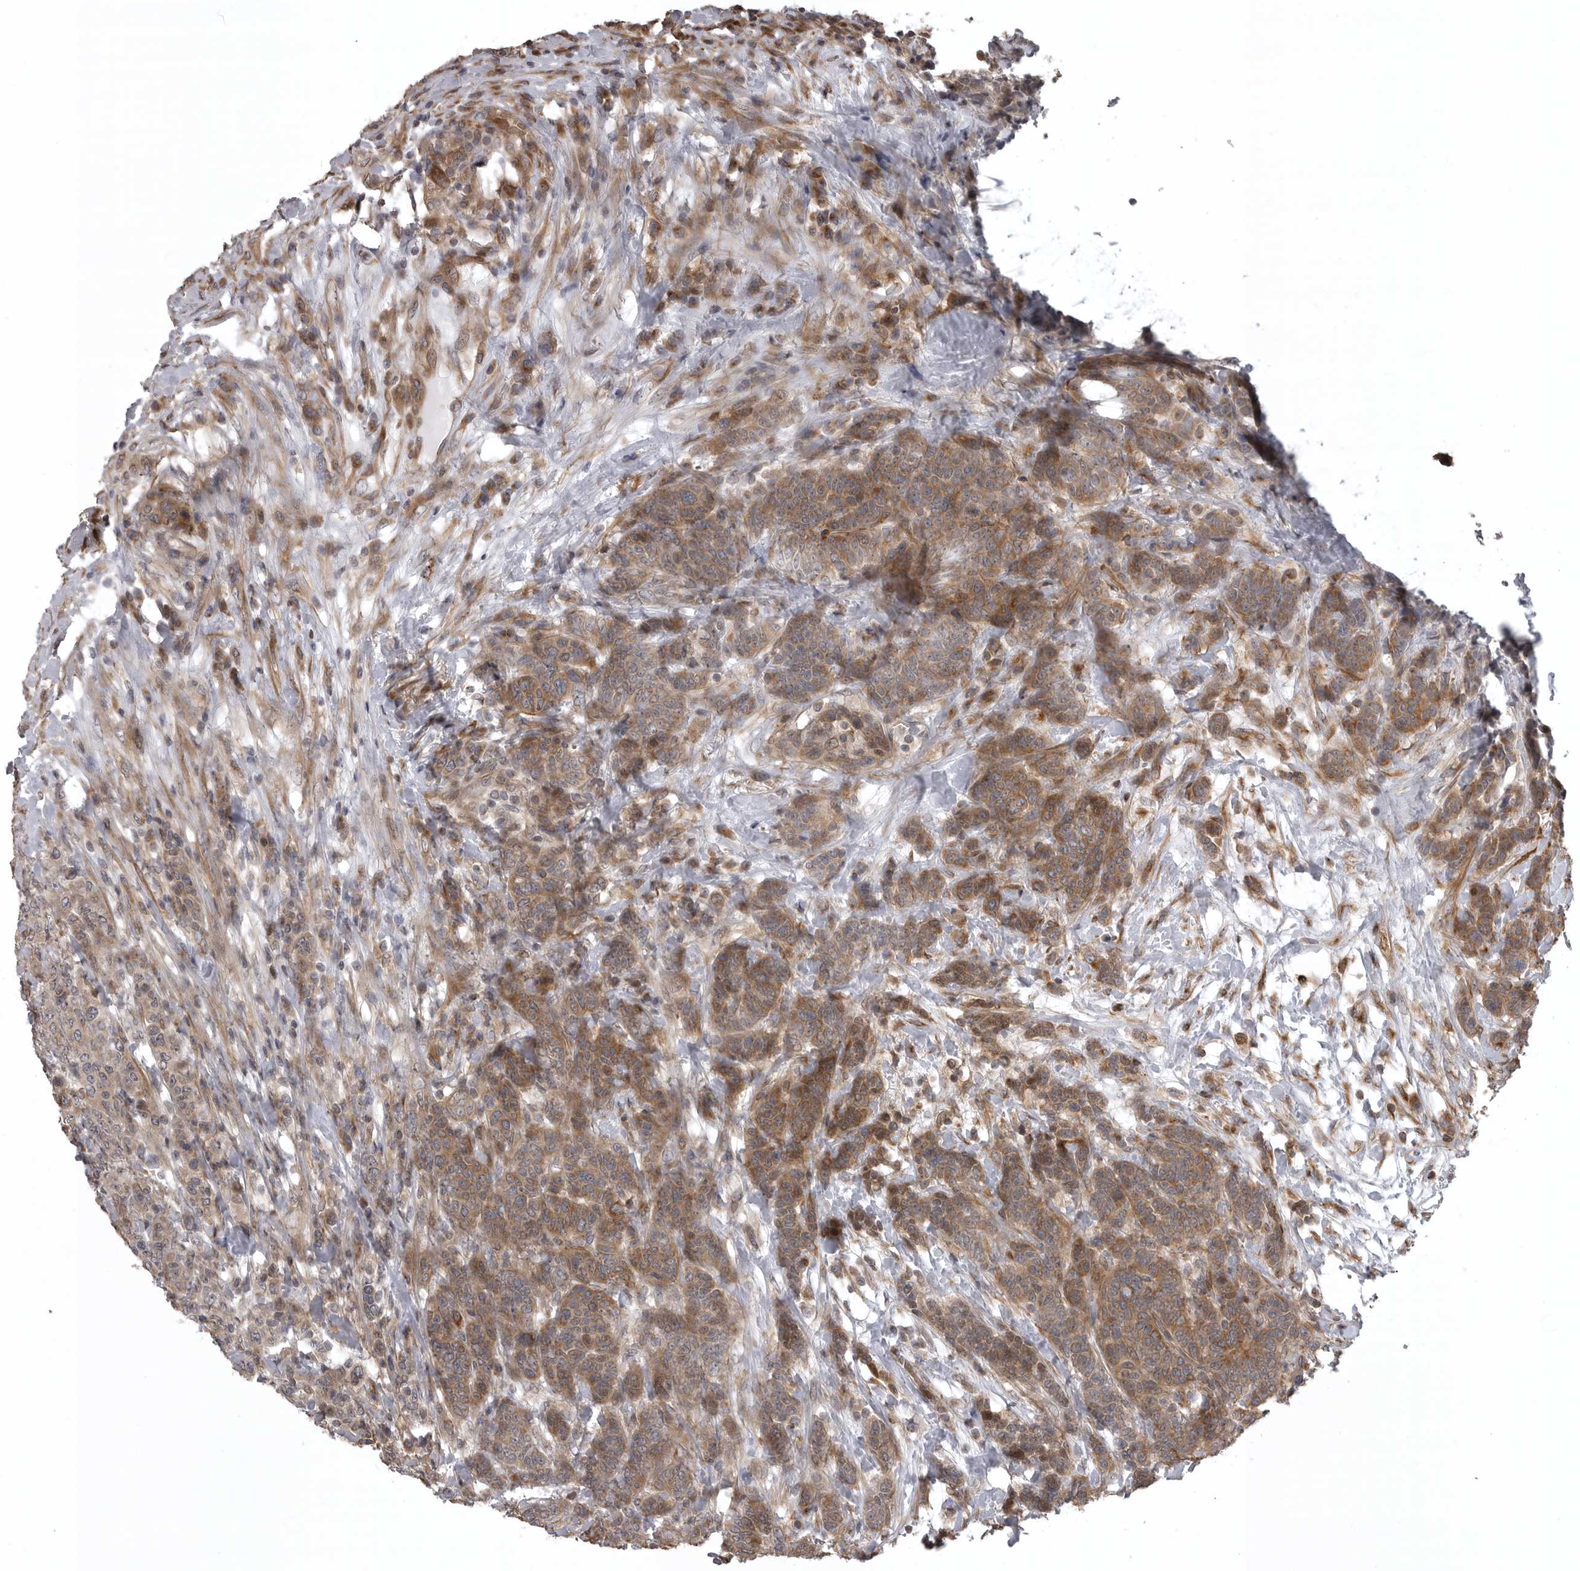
{"staining": {"intensity": "moderate", "quantity": ">75%", "location": "cytoplasmic/membranous"}, "tissue": "breast cancer", "cell_type": "Tumor cells", "image_type": "cancer", "snomed": [{"axis": "morphology", "description": "Duct carcinoma"}, {"axis": "topography", "description": "Breast"}], "caption": "Tumor cells display moderate cytoplasmic/membranous expression in about >75% of cells in breast cancer (intraductal carcinoma).", "gene": "ZNRF1", "patient": {"sex": "female", "age": 37}}